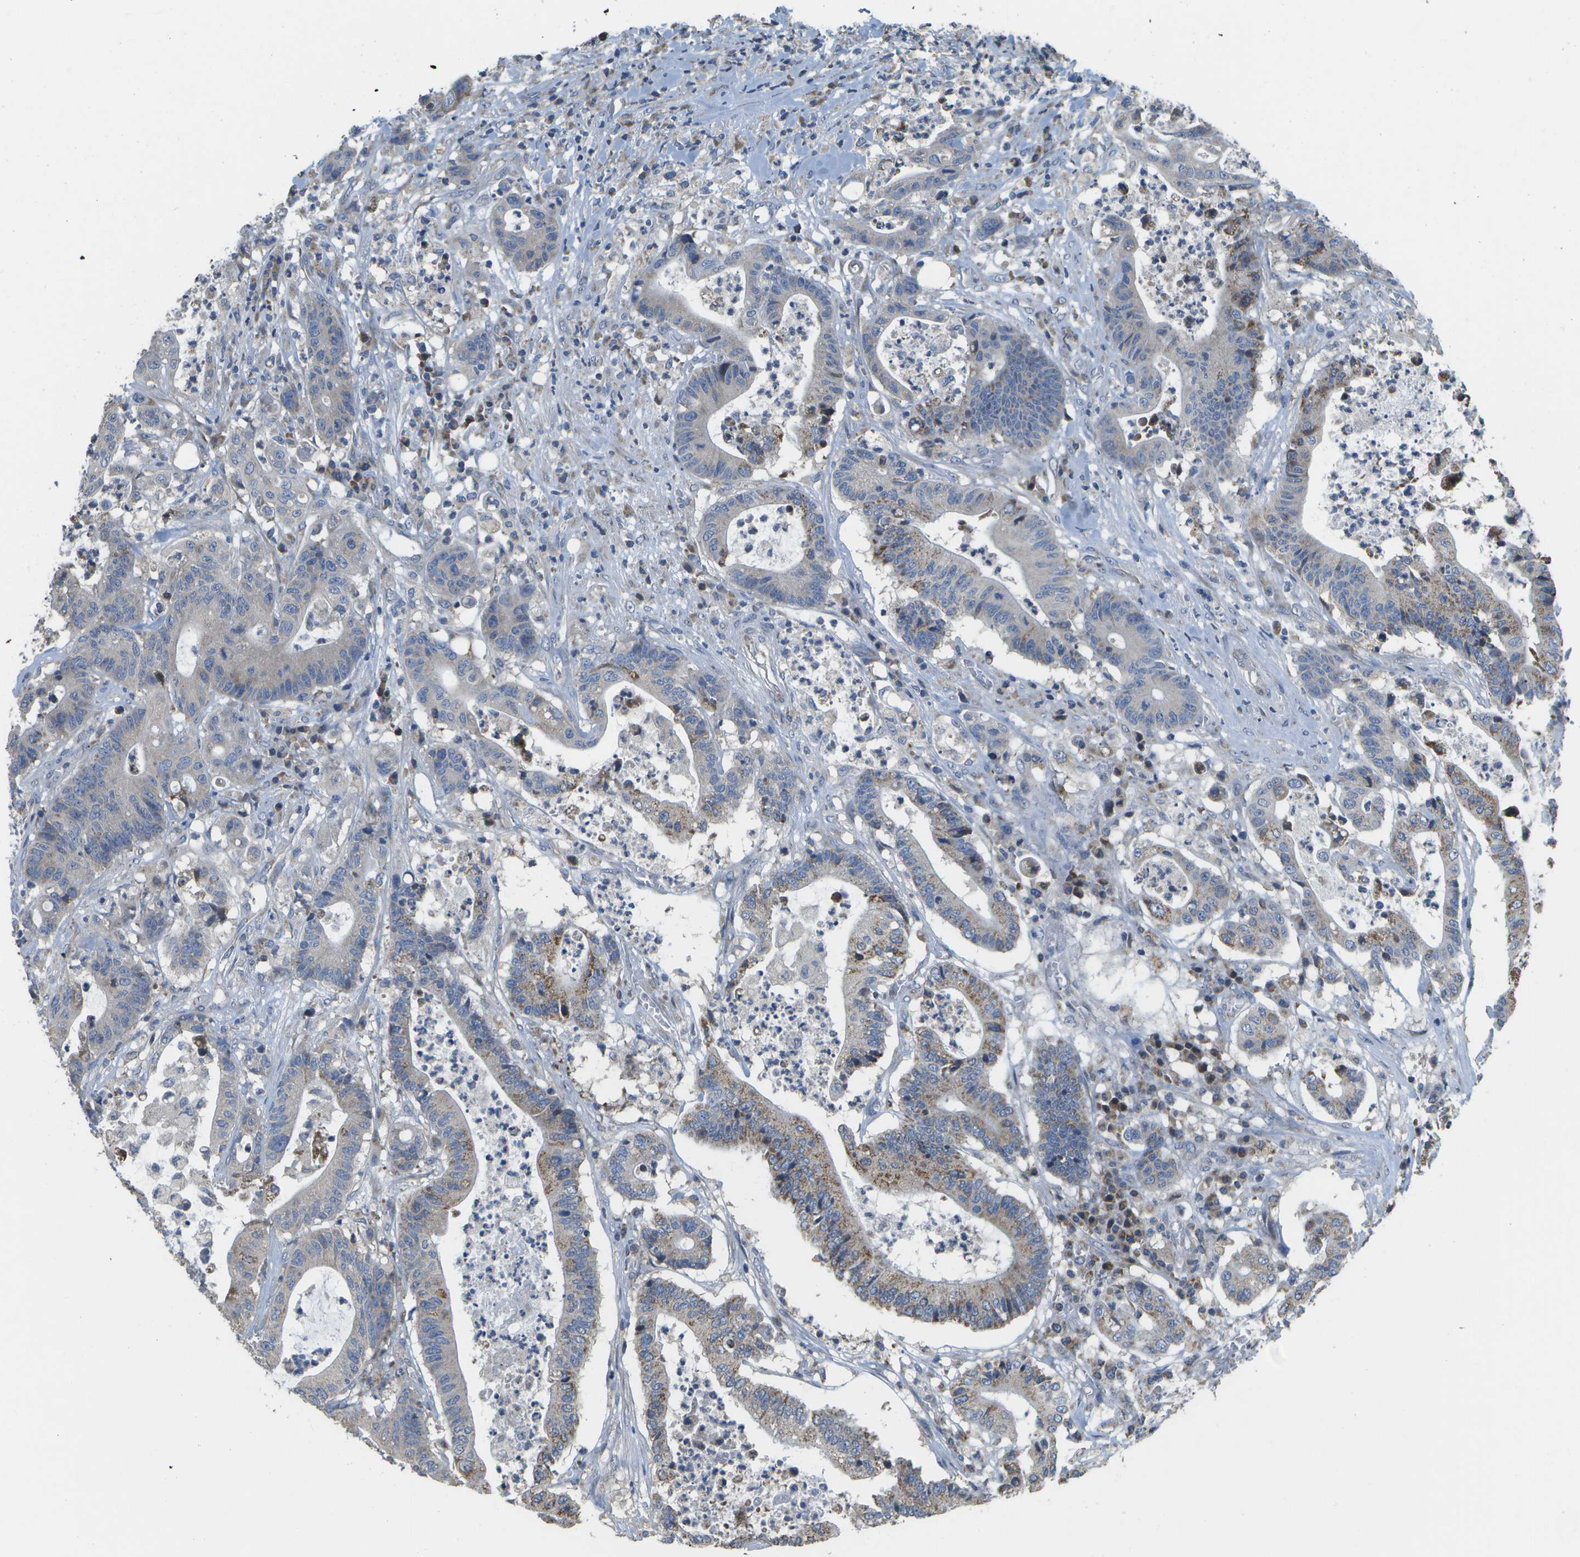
{"staining": {"intensity": "weak", "quantity": ">75%", "location": "cytoplasmic/membranous"}, "tissue": "colorectal cancer", "cell_type": "Tumor cells", "image_type": "cancer", "snomed": [{"axis": "morphology", "description": "Adenocarcinoma, NOS"}, {"axis": "topography", "description": "Colon"}], "caption": "Tumor cells reveal low levels of weak cytoplasmic/membranous staining in approximately >75% of cells in colorectal adenocarcinoma. (brown staining indicates protein expression, while blue staining denotes nuclei).", "gene": "HADHA", "patient": {"sex": "female", "age": 84}}